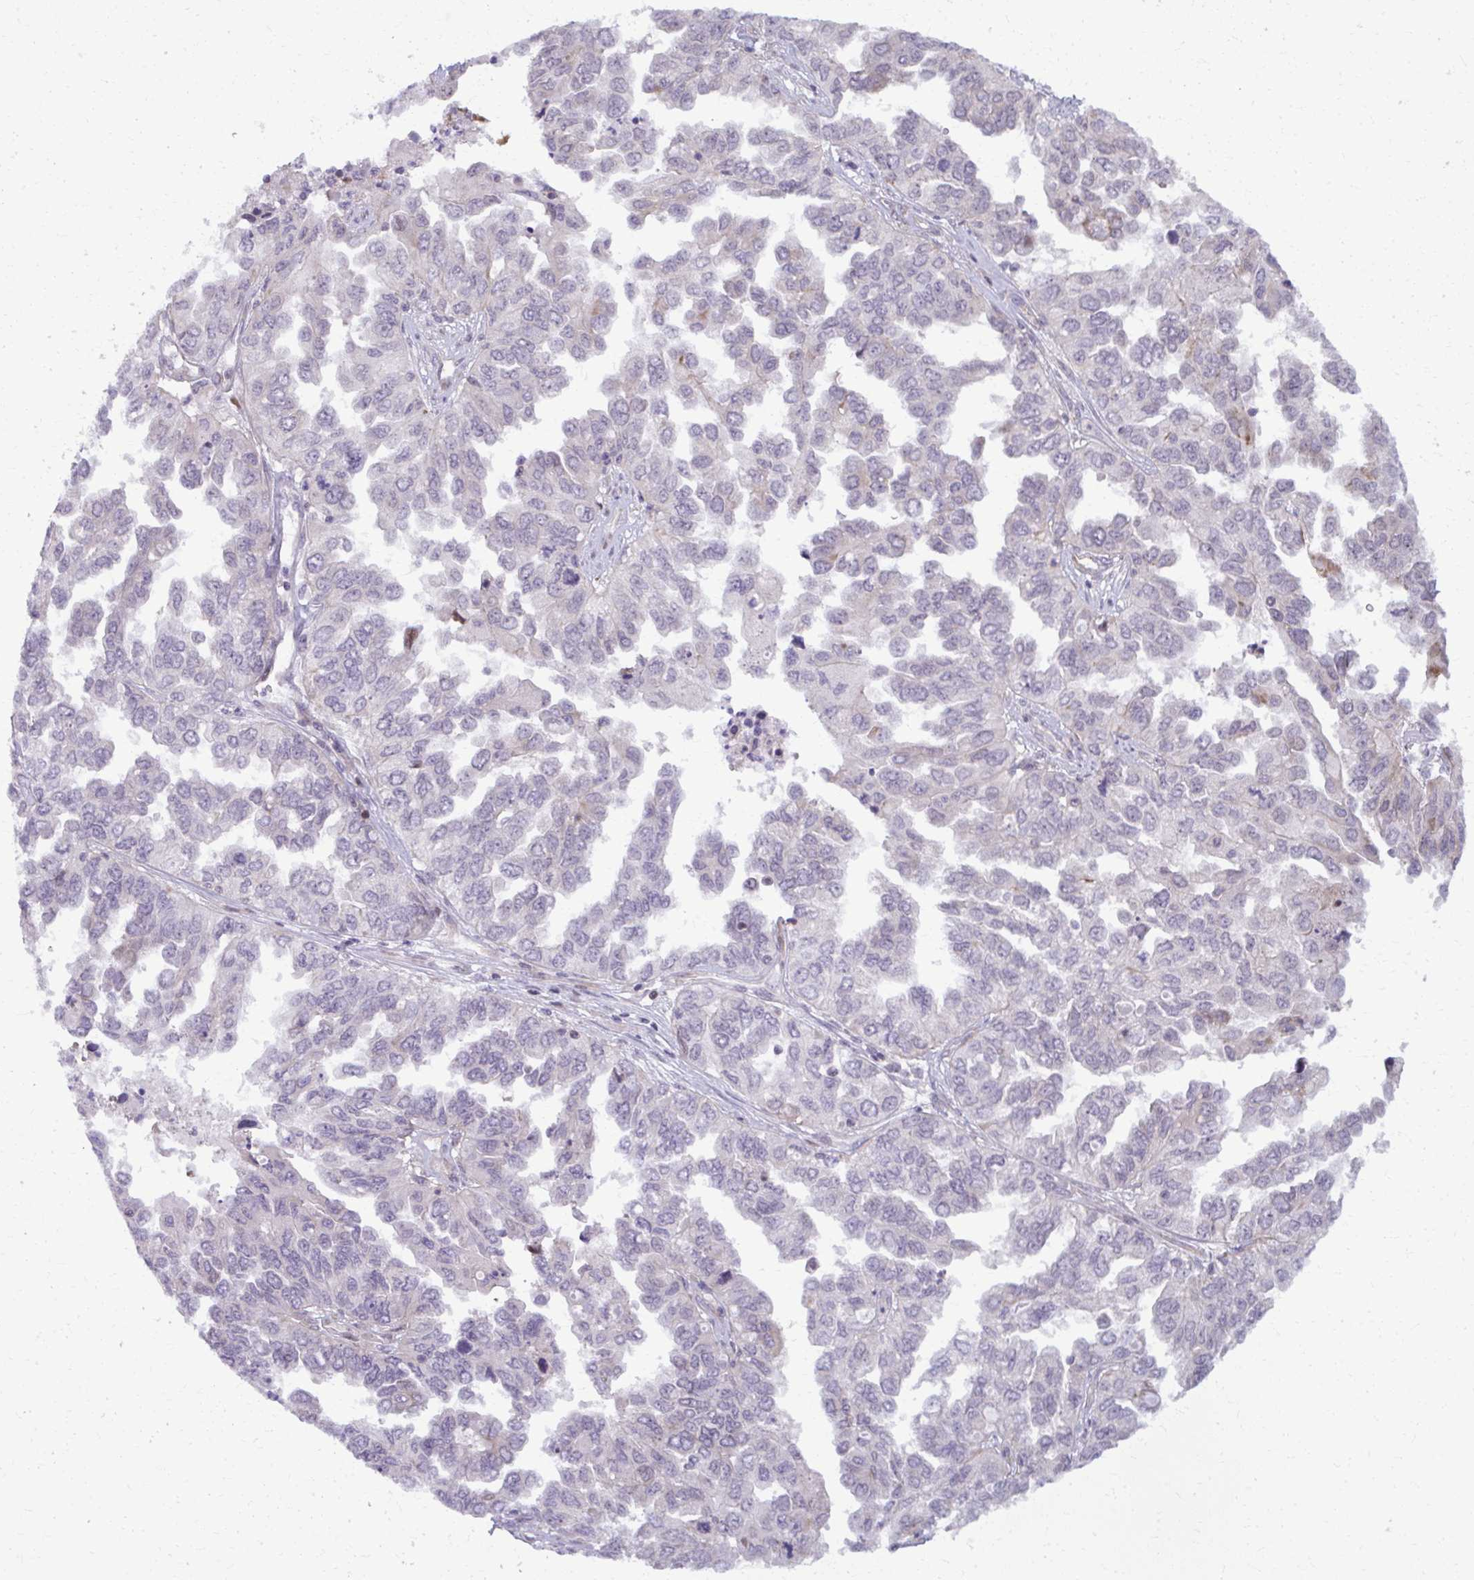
{"staining": {"intensity": "negative", "quantity": "none", "location": "none"}, "tissue": "ovarian cancer", "cell_type": "Tumor cells", "image_type": "cancer", "snomed": [{"axis": "morphology", "description": "Cystadenocarcinoma, serous, NOS"}, {"axis": "topography", "description": "Ovary"}], "caption": "The photomicrograph displays no staining of tumor cells in ovarian cancer.", "gene": "MAF1", "patient": {"sex": "female", "age": 53}}